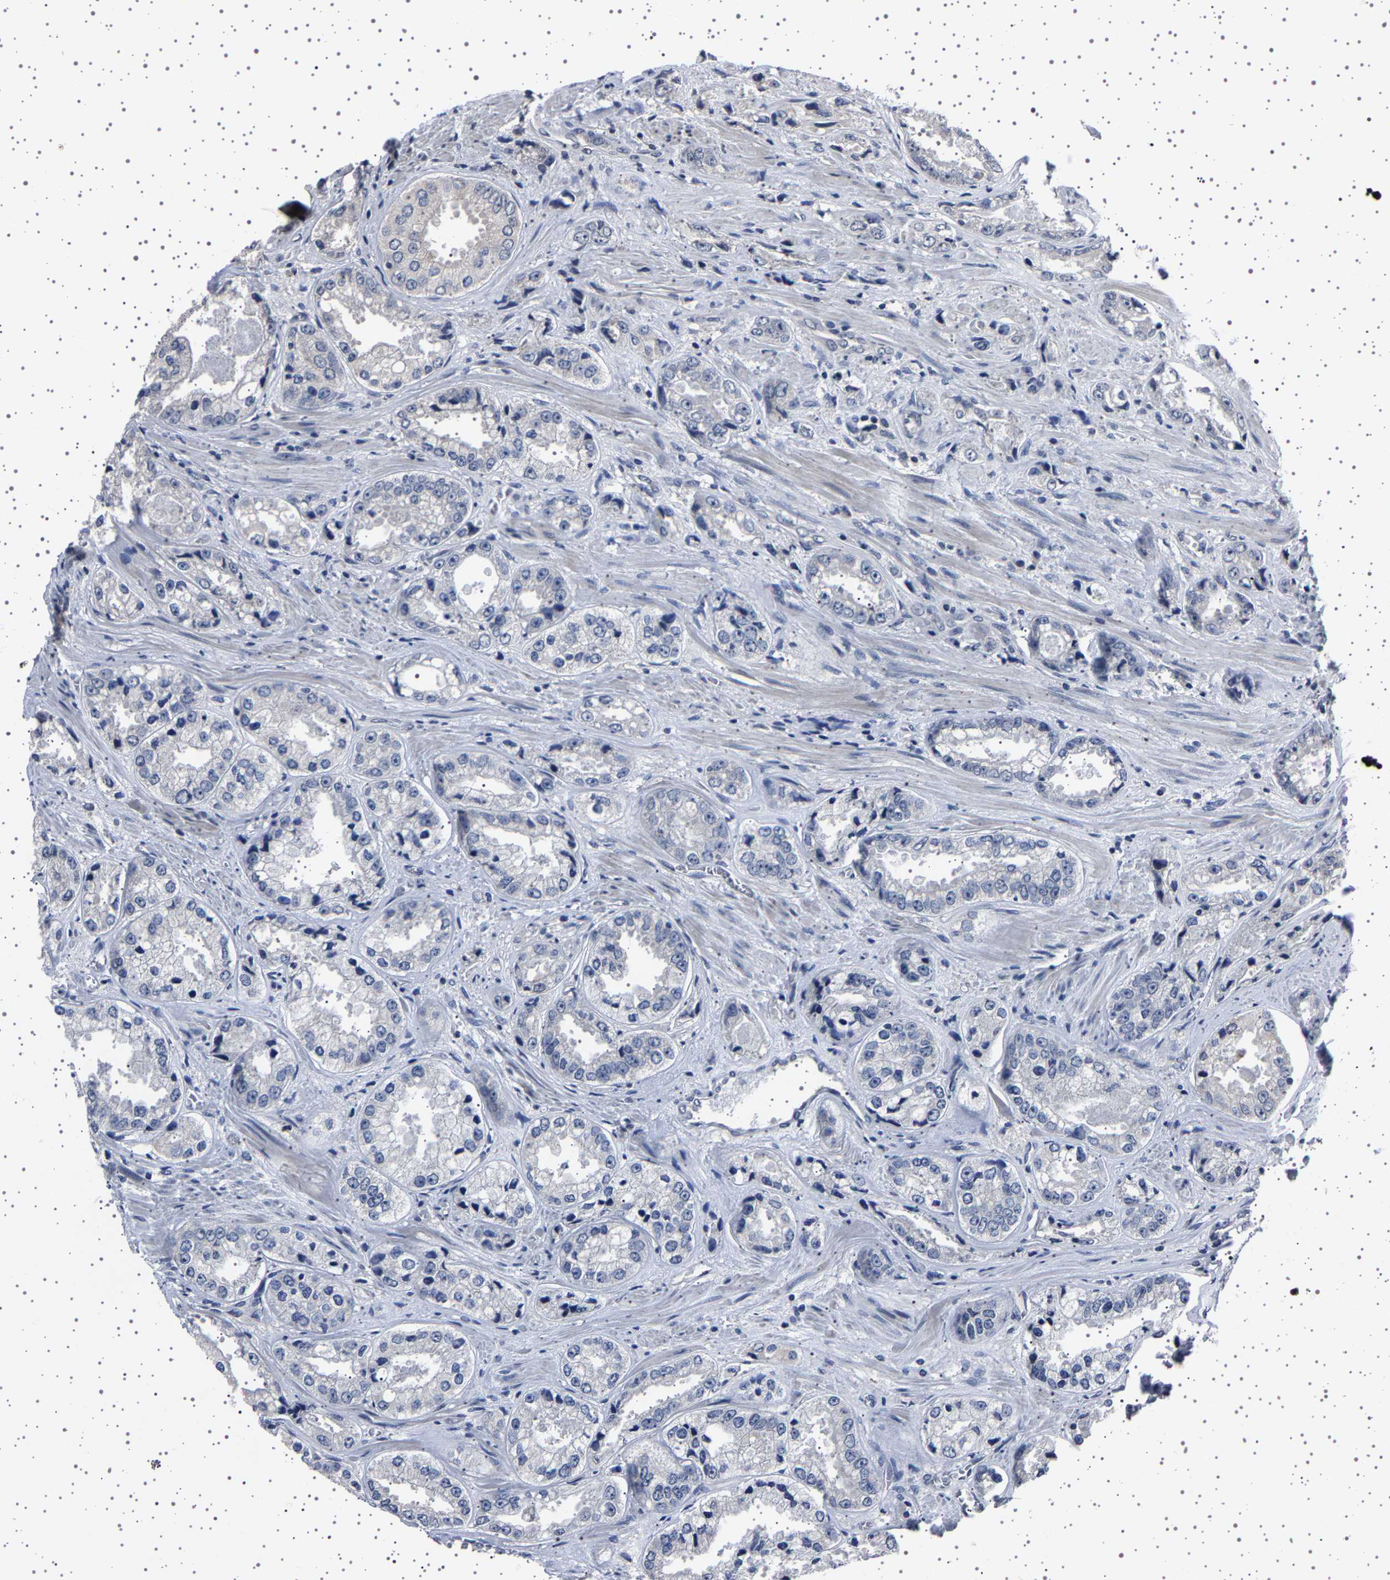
{"staining": {"intensity": "negative", "quantity": "none", "location": "none"}, "tissue": "prostate cancer", "cell_type": "Tumor cells", "image_type": "cancer", "snomed": [{"axis": "morphology", "description": "Adenocarcinoma, High grade"}, {"axis": "topography", "description": "Prostate"}], "caption": "IHC image of neoplastic tissue: prostate cancer stained with DAB (3,3'-diaminobenzidine) displays no significant protein expression in tumor cells.", "gene": "IL10RB", "patient": {"sex": "male", "age": 61}}